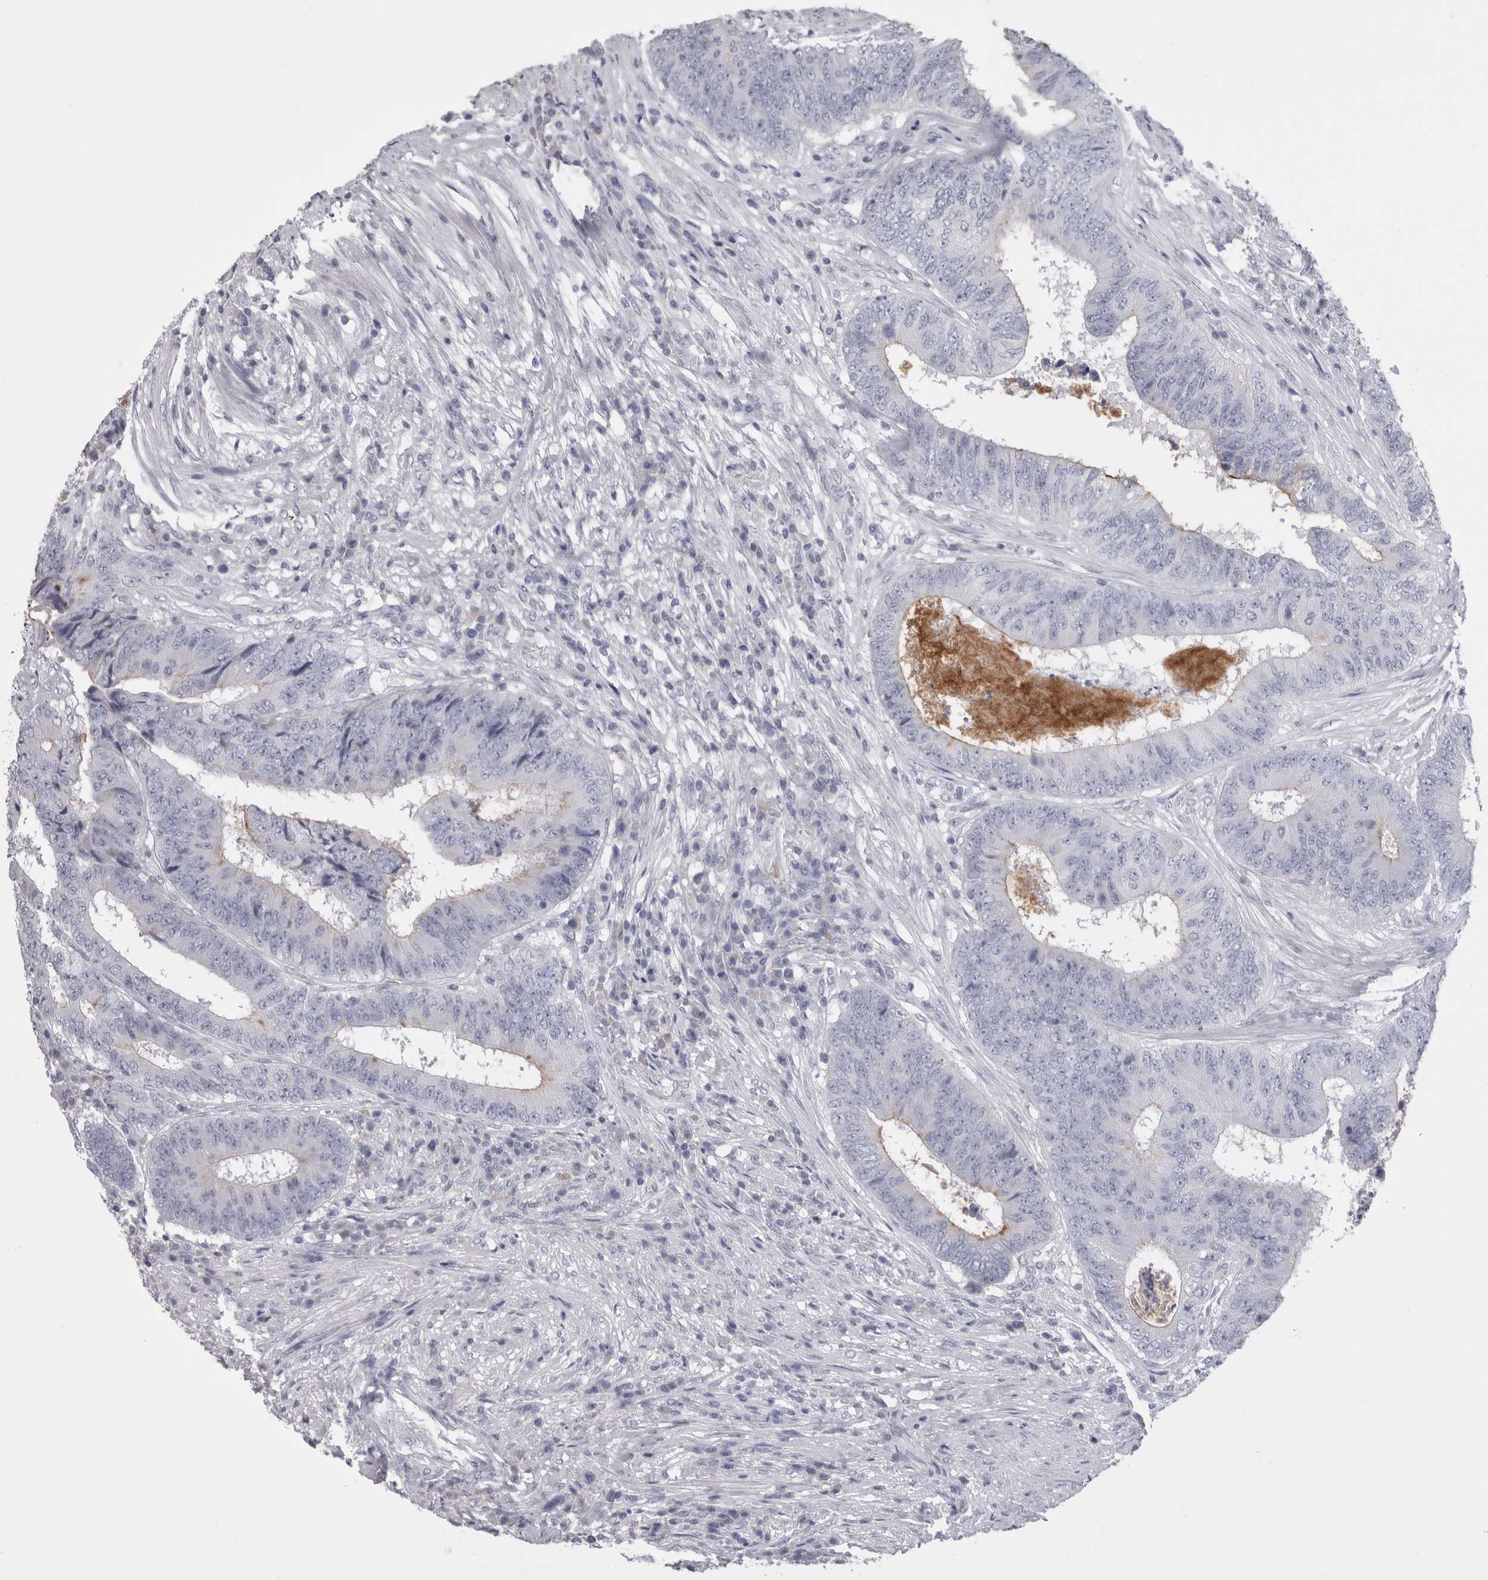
{"staining": {"intensity": "negative", "quantity": "none", "location": "none"}, "tissue": "colorectal cancer", "cell_type": "Tumor cells", "image_type": "cancer", "snomed": [{"axis": "morphology", "description": "Adenocarcinoma, NOS"}, {"axis": "topography", "description": "Rectum"}], "caption": "The immunohistochemistry histopathology image has no significant expression in tumor cells of colorectal cancer tissue.", "gene": "CDHR5", "patient": {"sex": "male", "age": 72}}